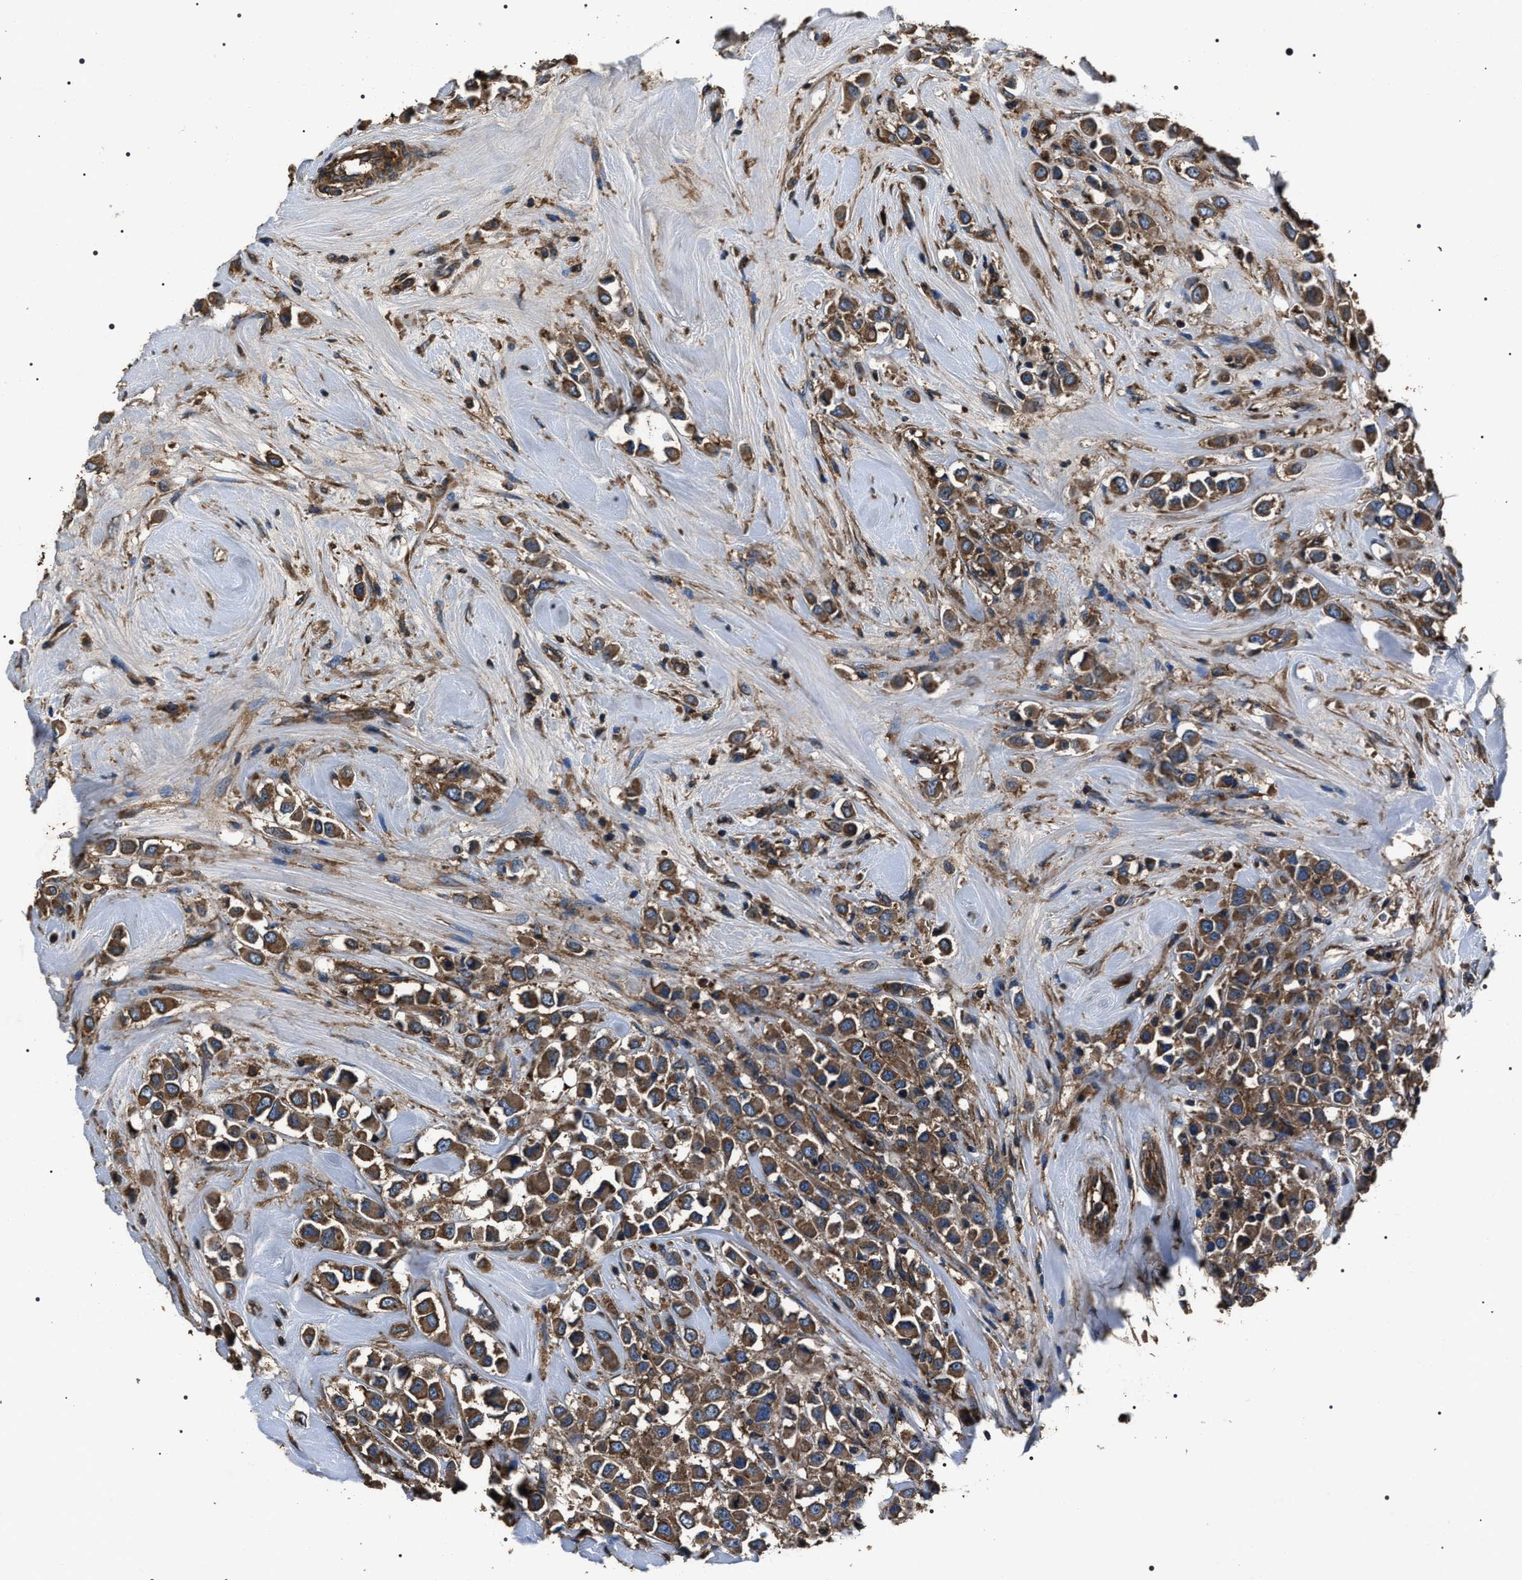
{"staining": {"intensity": "moderate", "quantity": ">75%", "location": "cytoplasmic/membranous"}, "tissue": "breast cancer", "cell_type": "Tumor cells", "image_type": "cancer", "snomed": [{"axis": "morphology", "description": "Duct carcinoma"}, {"axis": "topography", "description": "Breast"}], "caption": "A micrograph of human invasive ductal carcinoma (breast) stained for a protein displays moderate cytoplasmic/membranous brown staining in tumor cells.", "gene": "HSCB", "patient": {"sex": "female", "age": 61}}